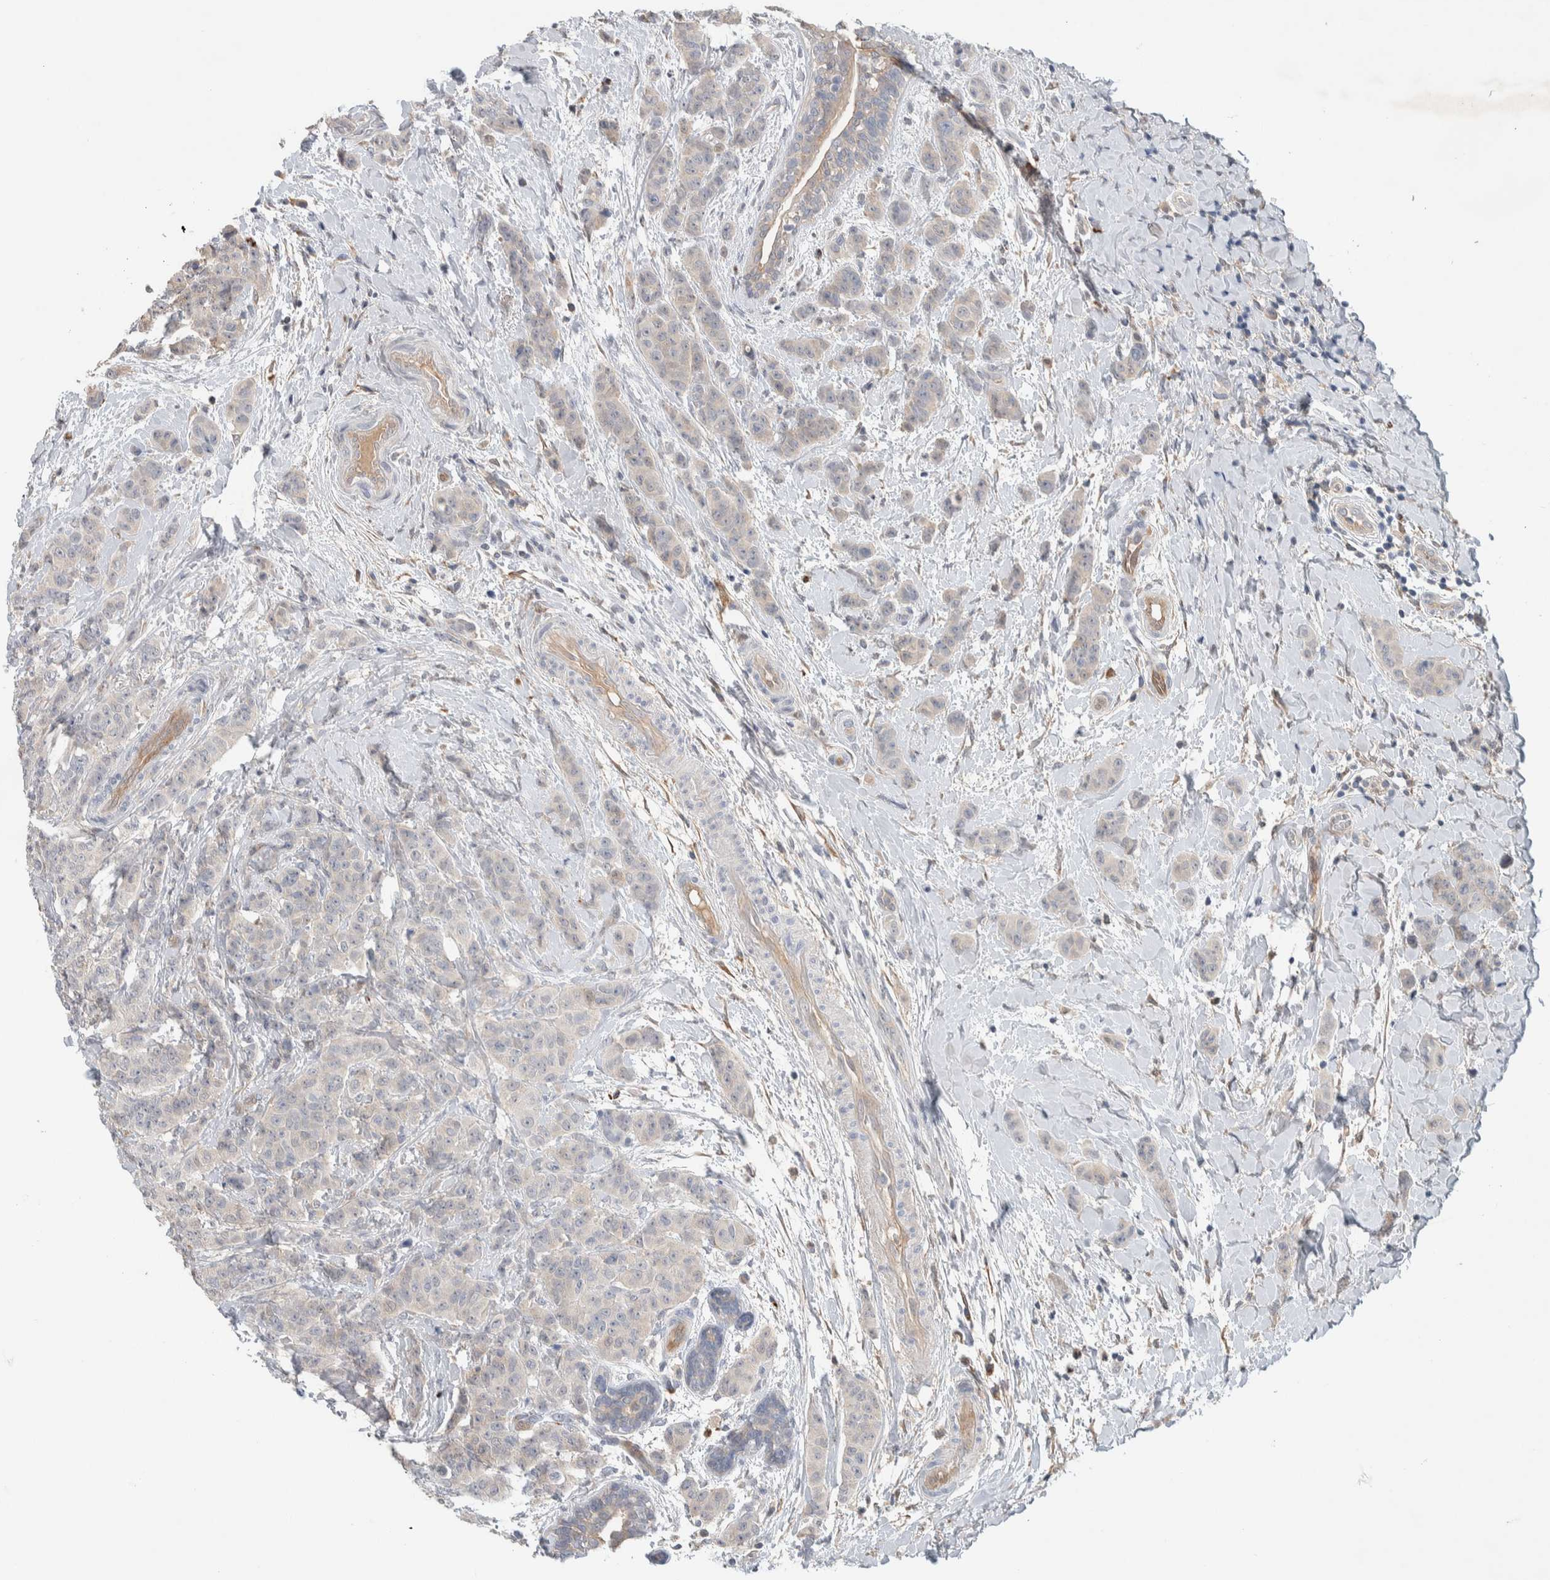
{"staining": {"intensity": "negative", "quantity": "none", "location": "none"}, "tissue": "breast cancer", "cell_type": "Tumor cells", "image_type": "cancer", "snomed": [{"axis": "morphology", "description": "Normal tissue, NOS"}, {"axis": "morphology", "description": "Duct carcinoma"}, {"axis": "topography", "description": "Breast"}], "caption": "This is a histopathology image of immunohistochemistry staining of breast cancer (infiltrating ductal carcinoma), which shows no positivity in tumor cells.", "gene": "DEPTOR", "patient": {"sex": "female", "age": 40}}